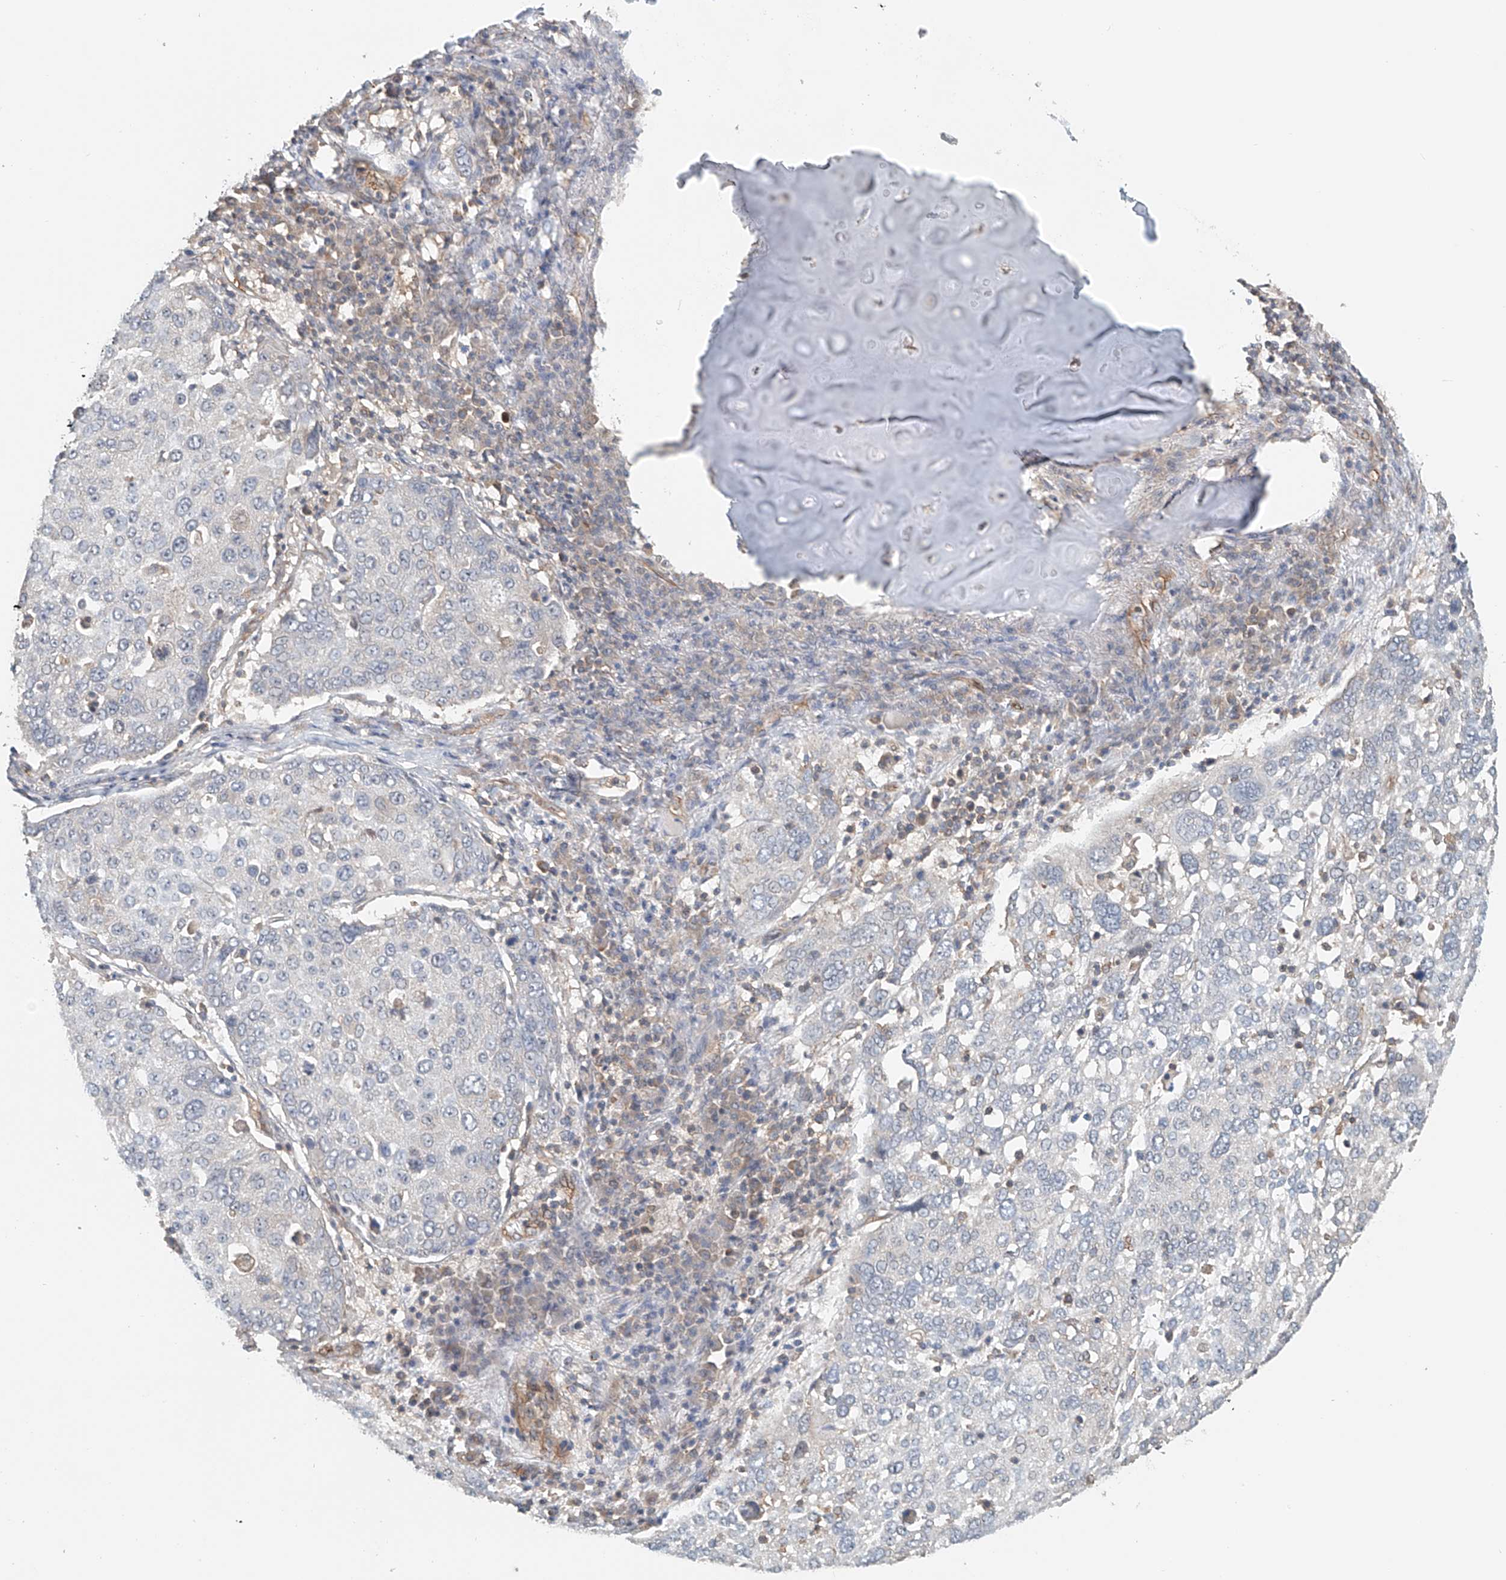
{"staining": {"intensity": "negative", "quantity": "none", "location": "none"}, "tissue": "lung cancer", "cell_type": "Tumor cells", "image_type": "cancer", "snomed": [{"axis": "morphology", "description": "Squamous cell carcinoma, NOS"}, {"axis": "topography", "description": "Lung"}], "caption": "This is an IHC photomicrograph of lung cancer (squamous cell carcinoma). There is no positivity in tumor cells.", "gene": "FRYL", "patient": {"sex": "male", "age": 65}}